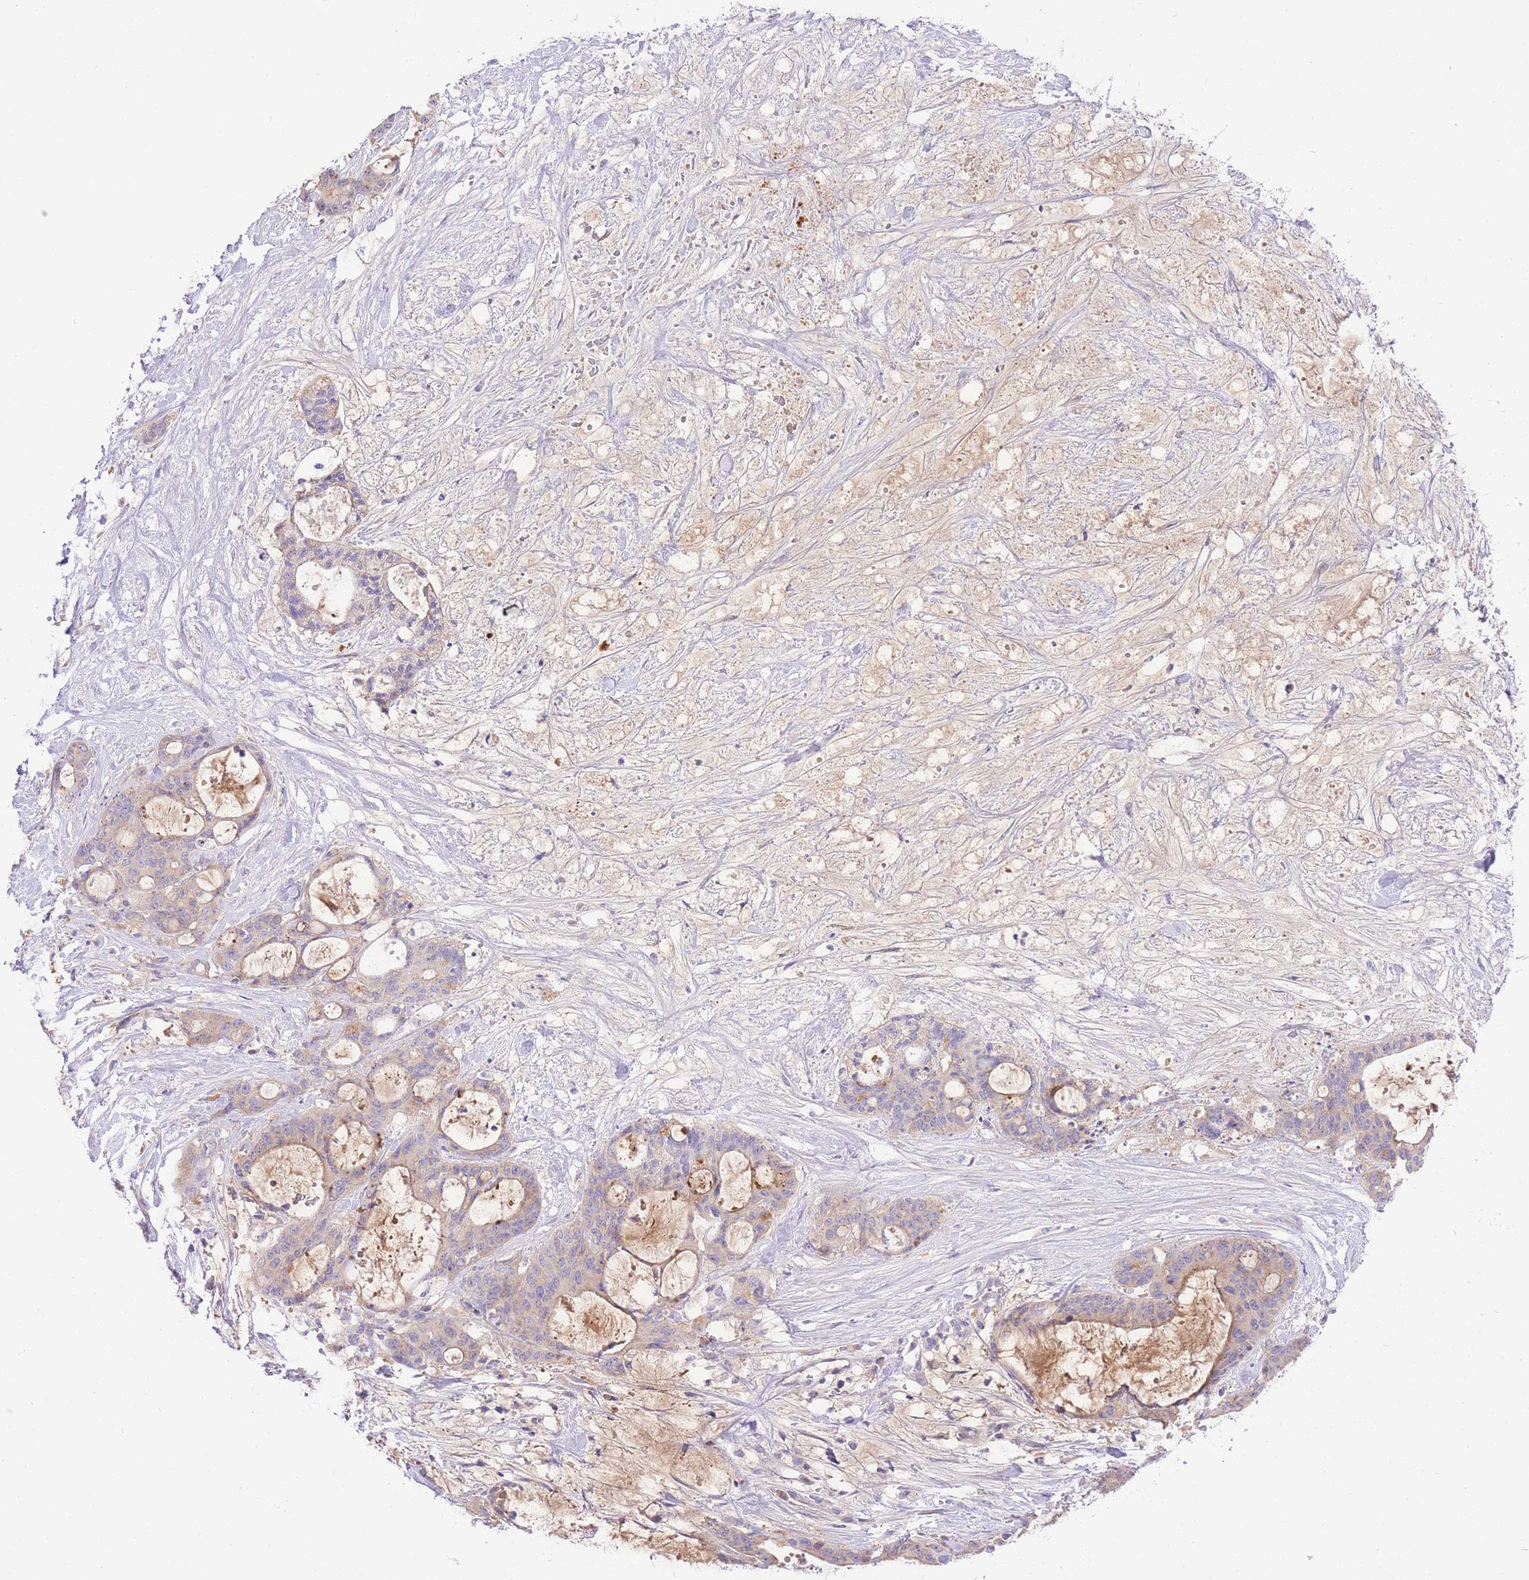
{"staining": {"intensity": "weak", "quantity": "25%-75%", "location": "cytoplasmic/membranous"}, "tissue": "liver cancer", "cell_type": "Tumor cells", "image_type": "cancer", "snomed": [{"axis": "morphology", "description": "Normal tissue, NOS"}, {"axis": "morphology", "description": "Cholangiocarcinoma"}, {"axis": "topography", "description": "Liver"}, {"axis": "topography", "description": "Peripheral nerve tissue"}], "caption": "High-power microscopy captured an IHC photomicrograph of liver cancer, revealing weak cytoplasmic/membranous expression in about 25%-75% of tumor cells.", "gene": "LIPH", "patient": {"sex": "female", "age": 73}}